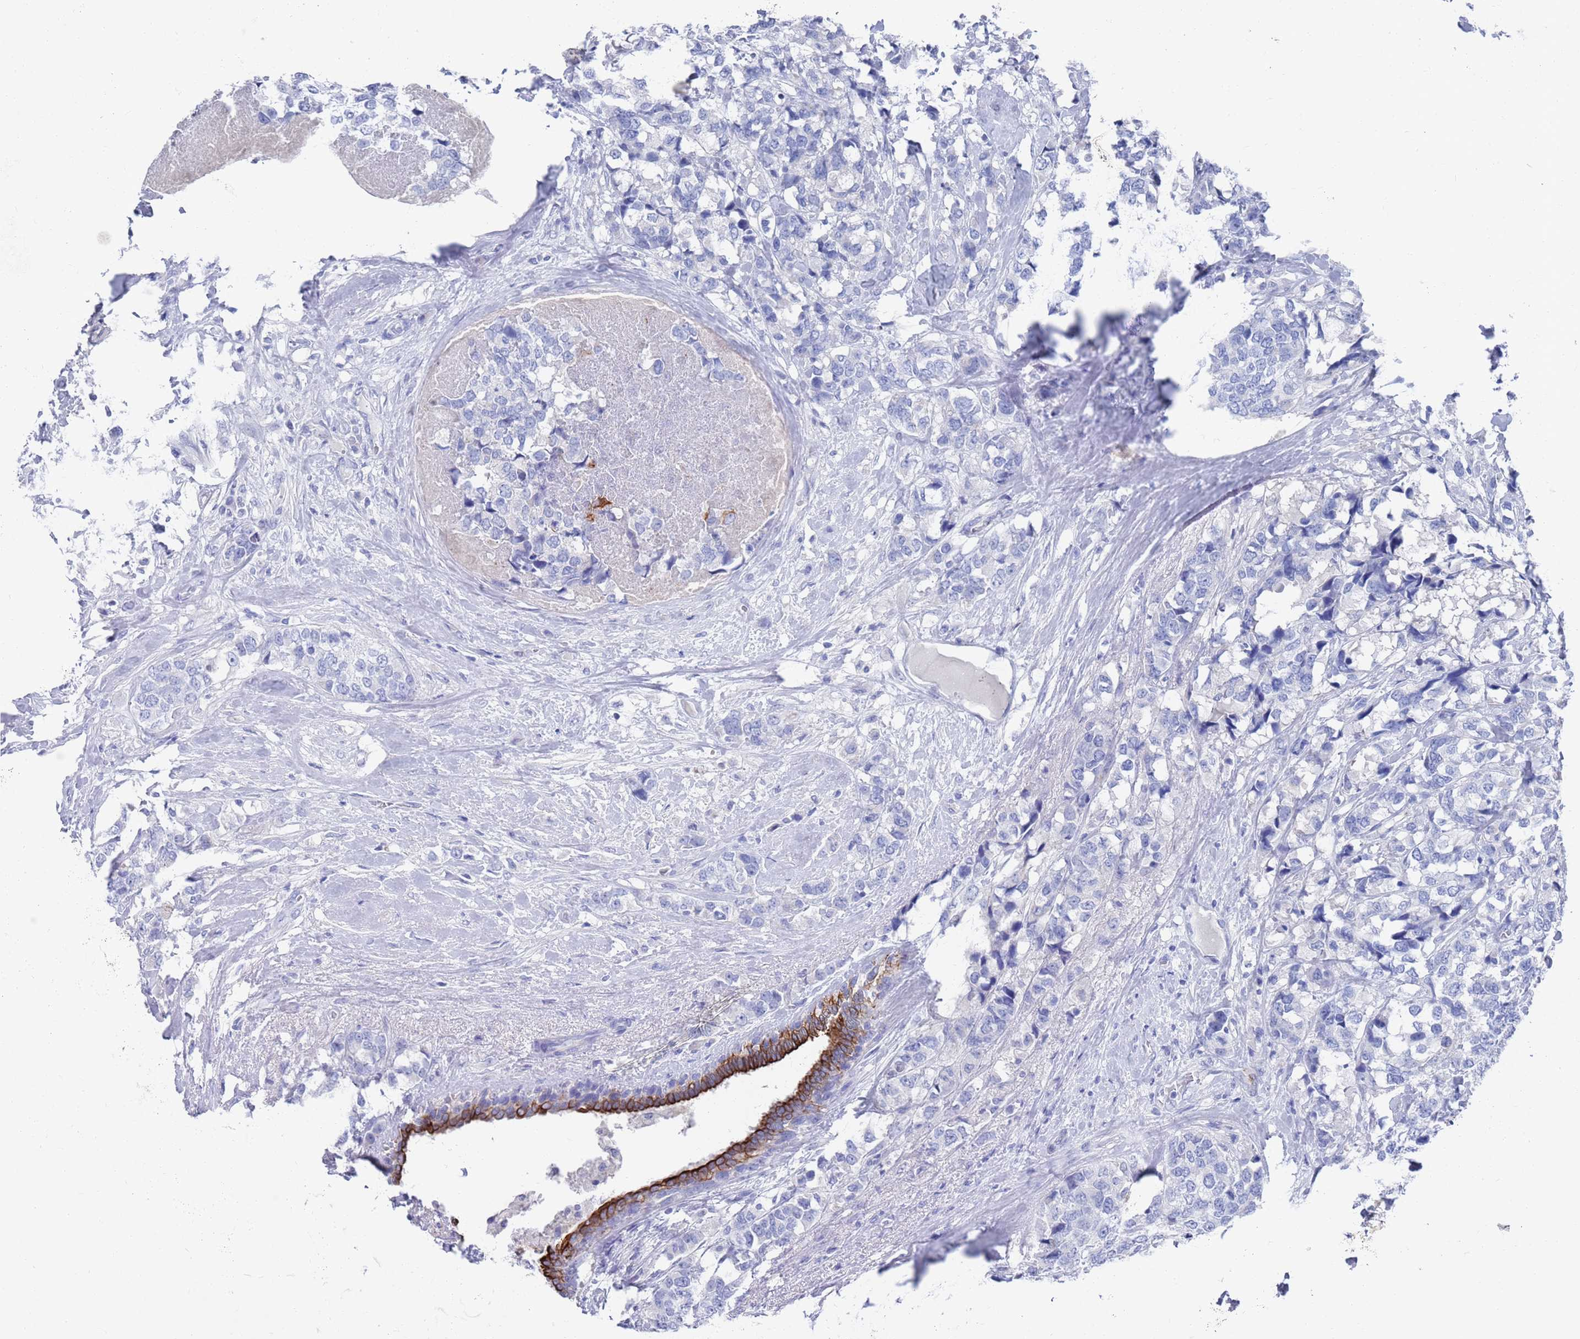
{"staining": {"intensity": "negative", "quantity": "none", "location": "none"}, "tissue": "breast cancer", "cell_type": "Tumor cells", "image_type": "cancer", "snomed": [{"axis": "morphology", "description": "Lobular carcinoma"}, {"axis": "topography", "description": "Breast"}], "caption": "This is an IHC image of human breast cancer. There is no positivity in tumor cells.", "gene": "MTMR2", "patient": {"sex": "female", "age": 59}}